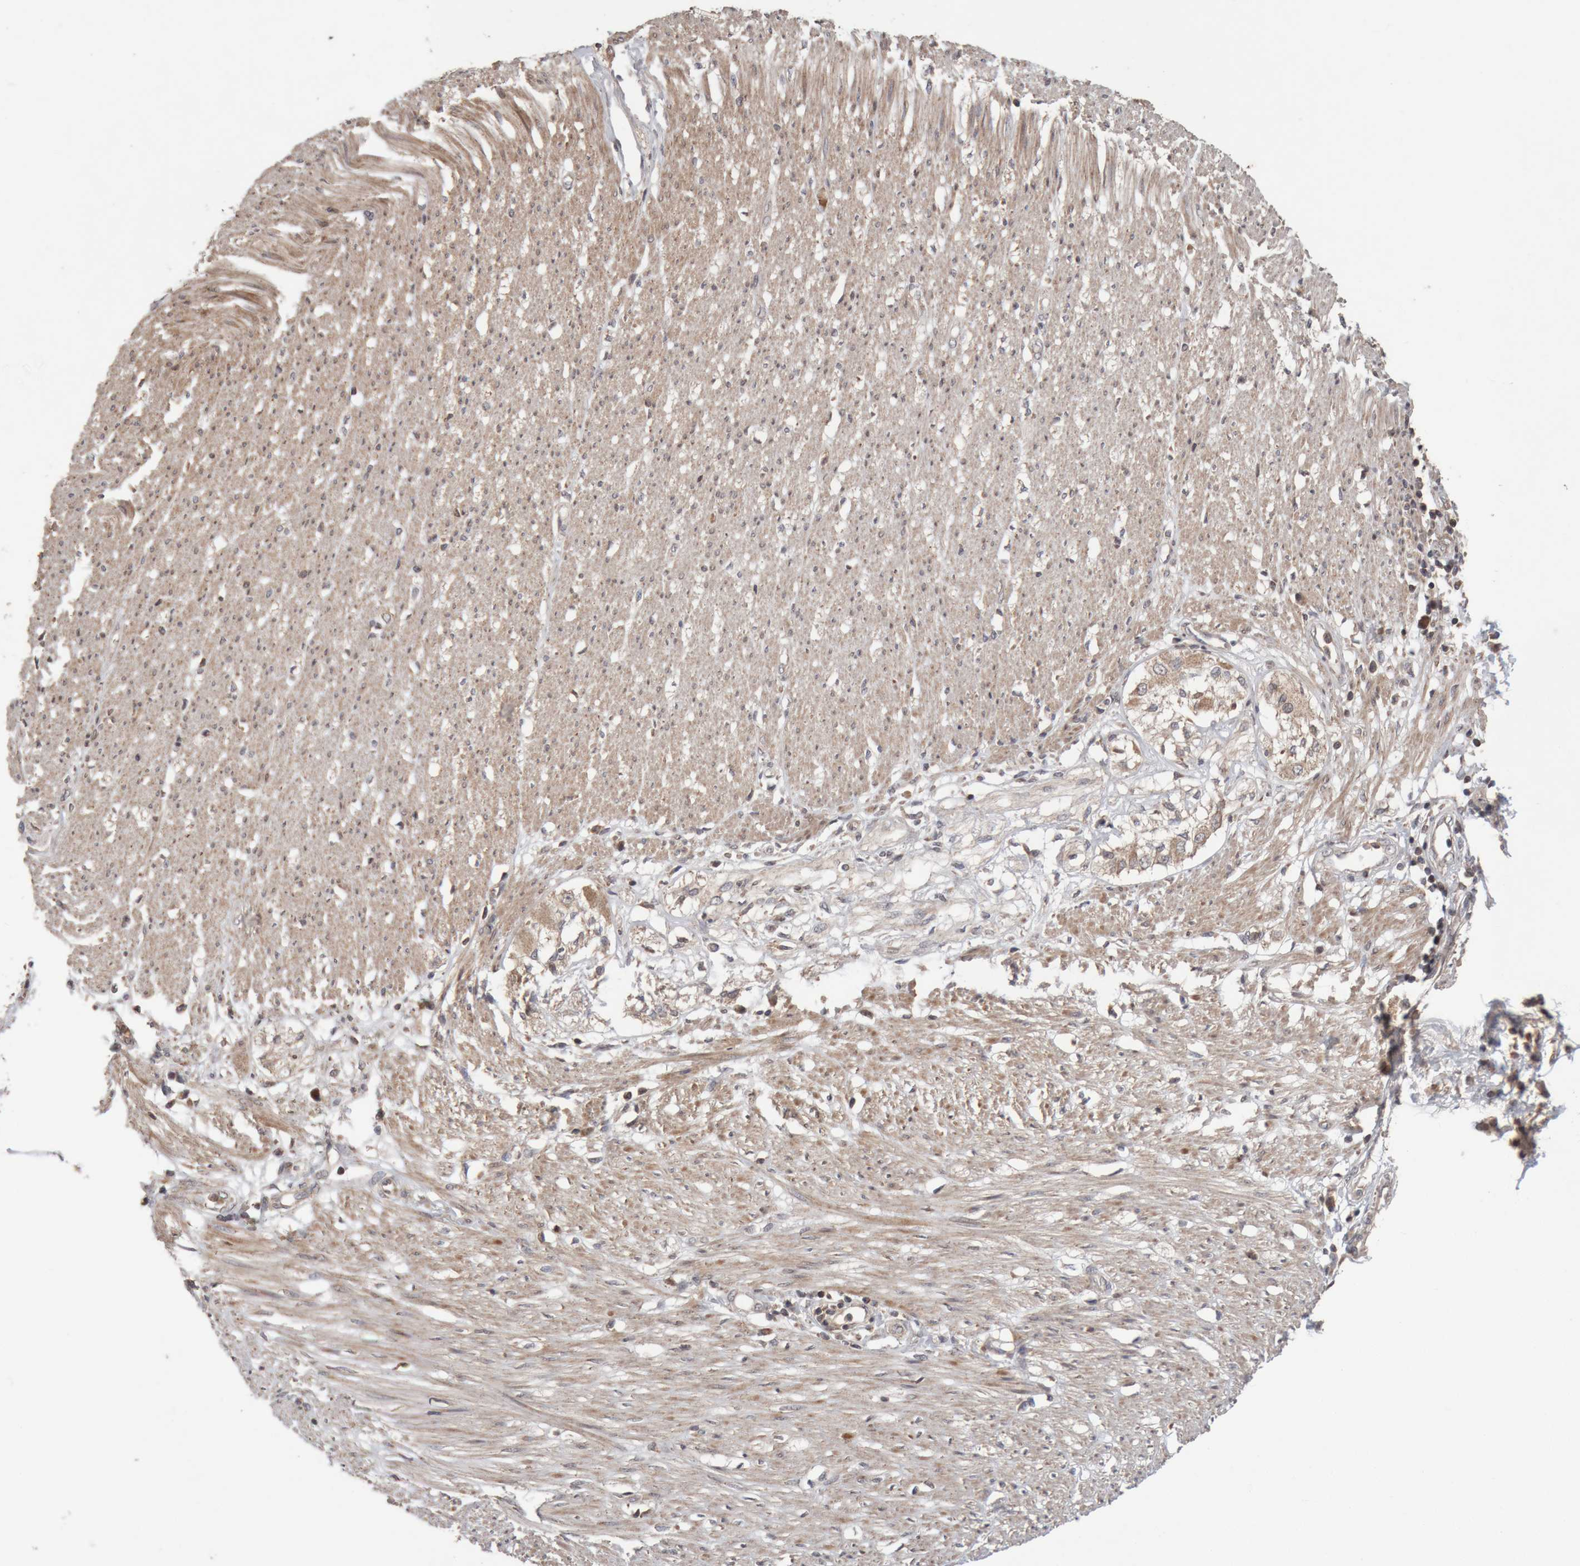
{"staining": {"intensity": "moderate", "quantity": ">75%", "location": "cytoplasmic/membranous"}, "tissue": "smooth muscle", "cell_type": "Smooth muscle cells", "image_type": "normal", "snomed": [{"axis": "morphology", "description": "Normal tissue, NOS"}, {"axis": "morphology", "description": "Adenocarcinoma, NOS"}, {"axis": "topography", "description": "Colon"}, {"axis": "topography", "description": "Peripheral nerve tissue"}], "caption": "Immunohistochemical staining of unremarkable human smooth muscle demonstrates medium levels of moderate cytoplasmic/membranous positivity in approximately >75% of smooth muscle cells.", "gene": "KIF21B", "patient": {"sex": "male", "age": 14}}